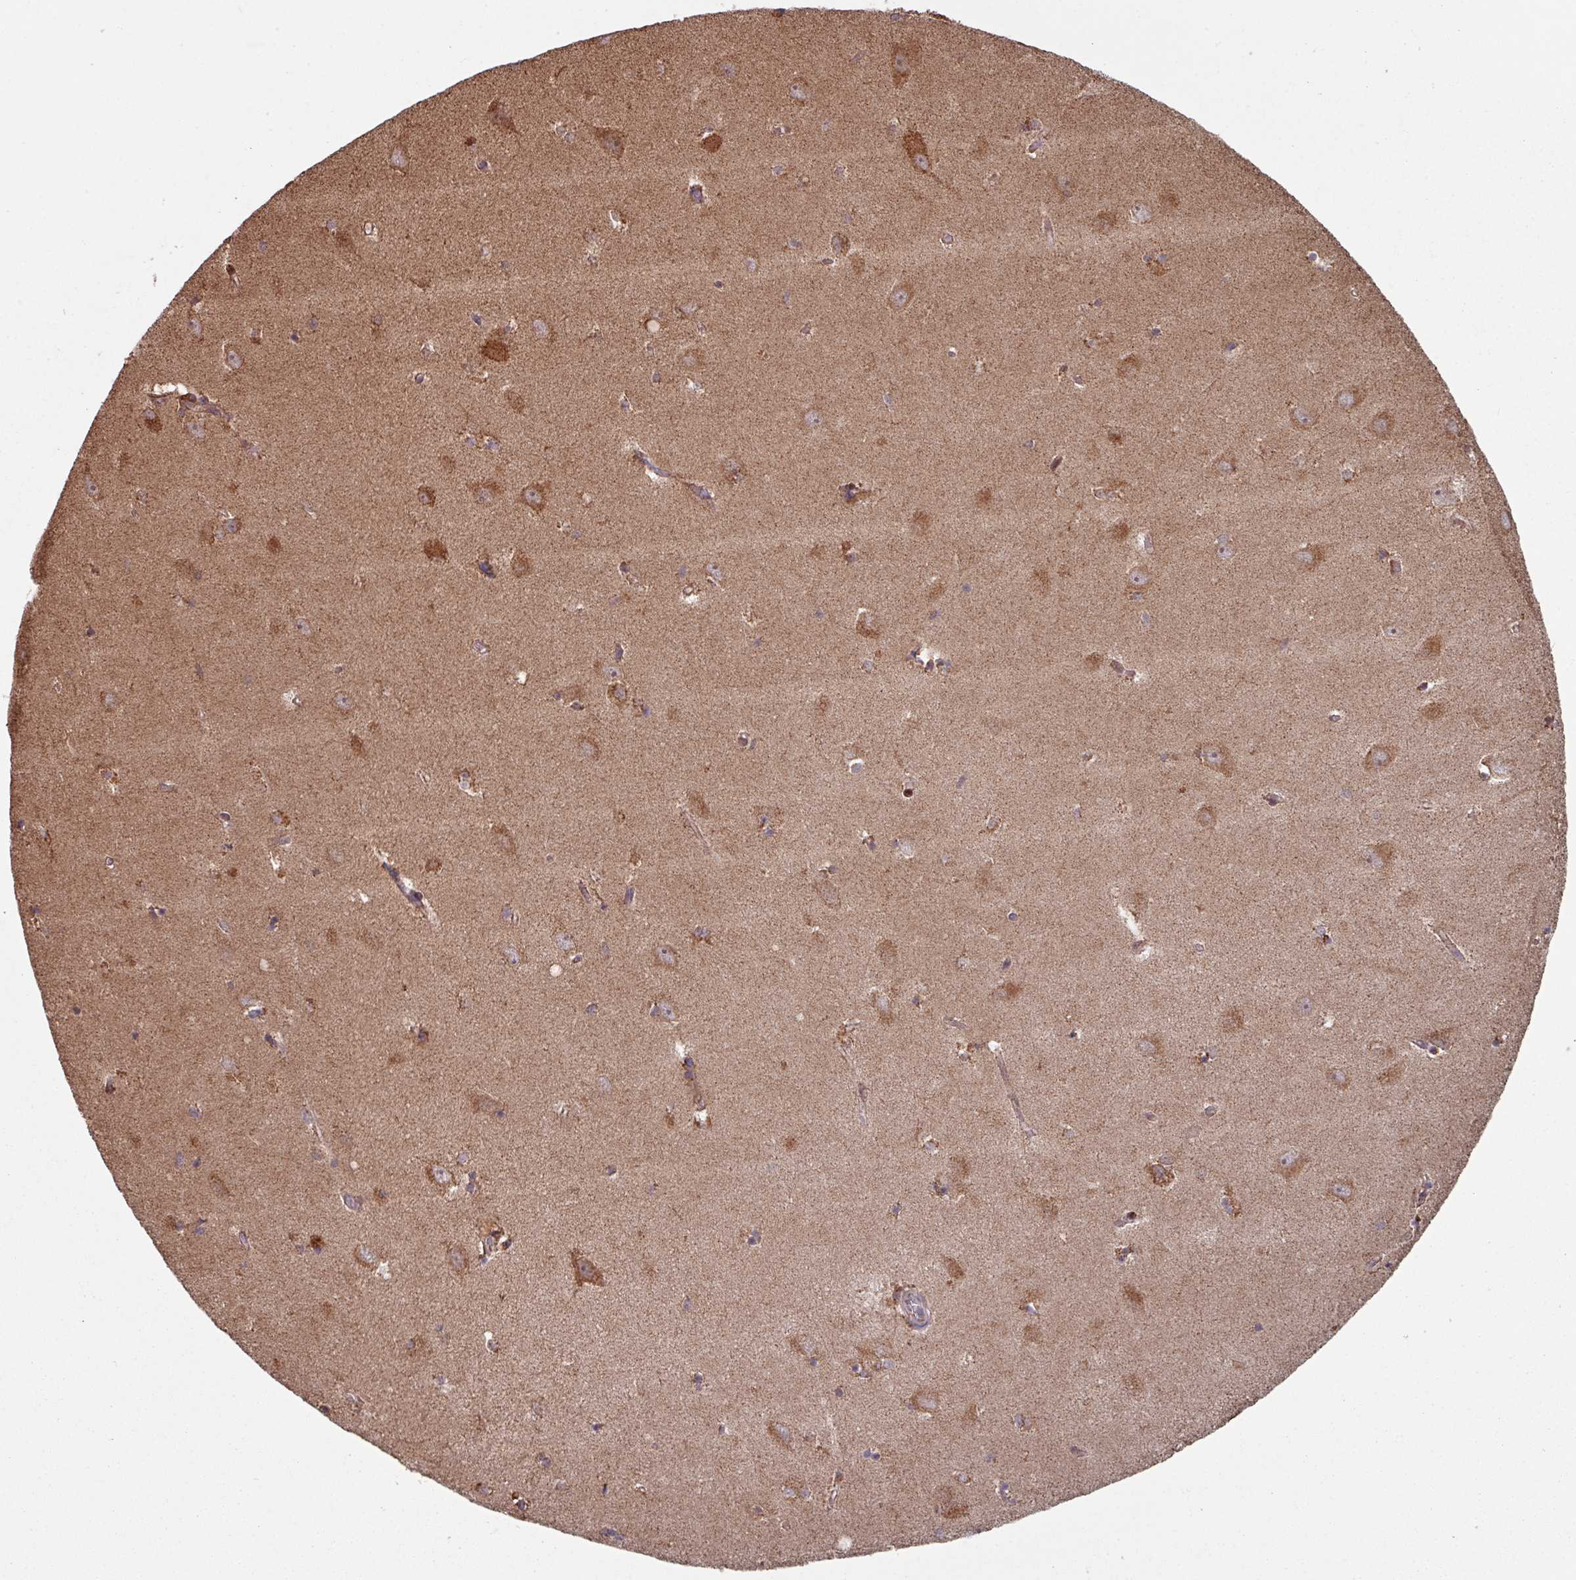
{"staining": {"intensity": "moderate", "quantity": "<25%", "location": "cytoplasmic/membranous"}, "tissue": "hippocampus", "cell_type": "Glial cells", "image_type": "normal", "snomed": [{"axis": "morphology", "description": "Normal tissue, NOS"}, {"axis": "topography", "description": "Hippocampus"}], "caption": "Immunohistochemistry histopathology image of unremarkable human hippocampus stained for a protein (brown), which shows low levels of moderate cytoplasmic/membranous positivity in approximately <25% of glial cells.", "gene": "COX7C", "patient": {"sex": "female", "age": 64}}